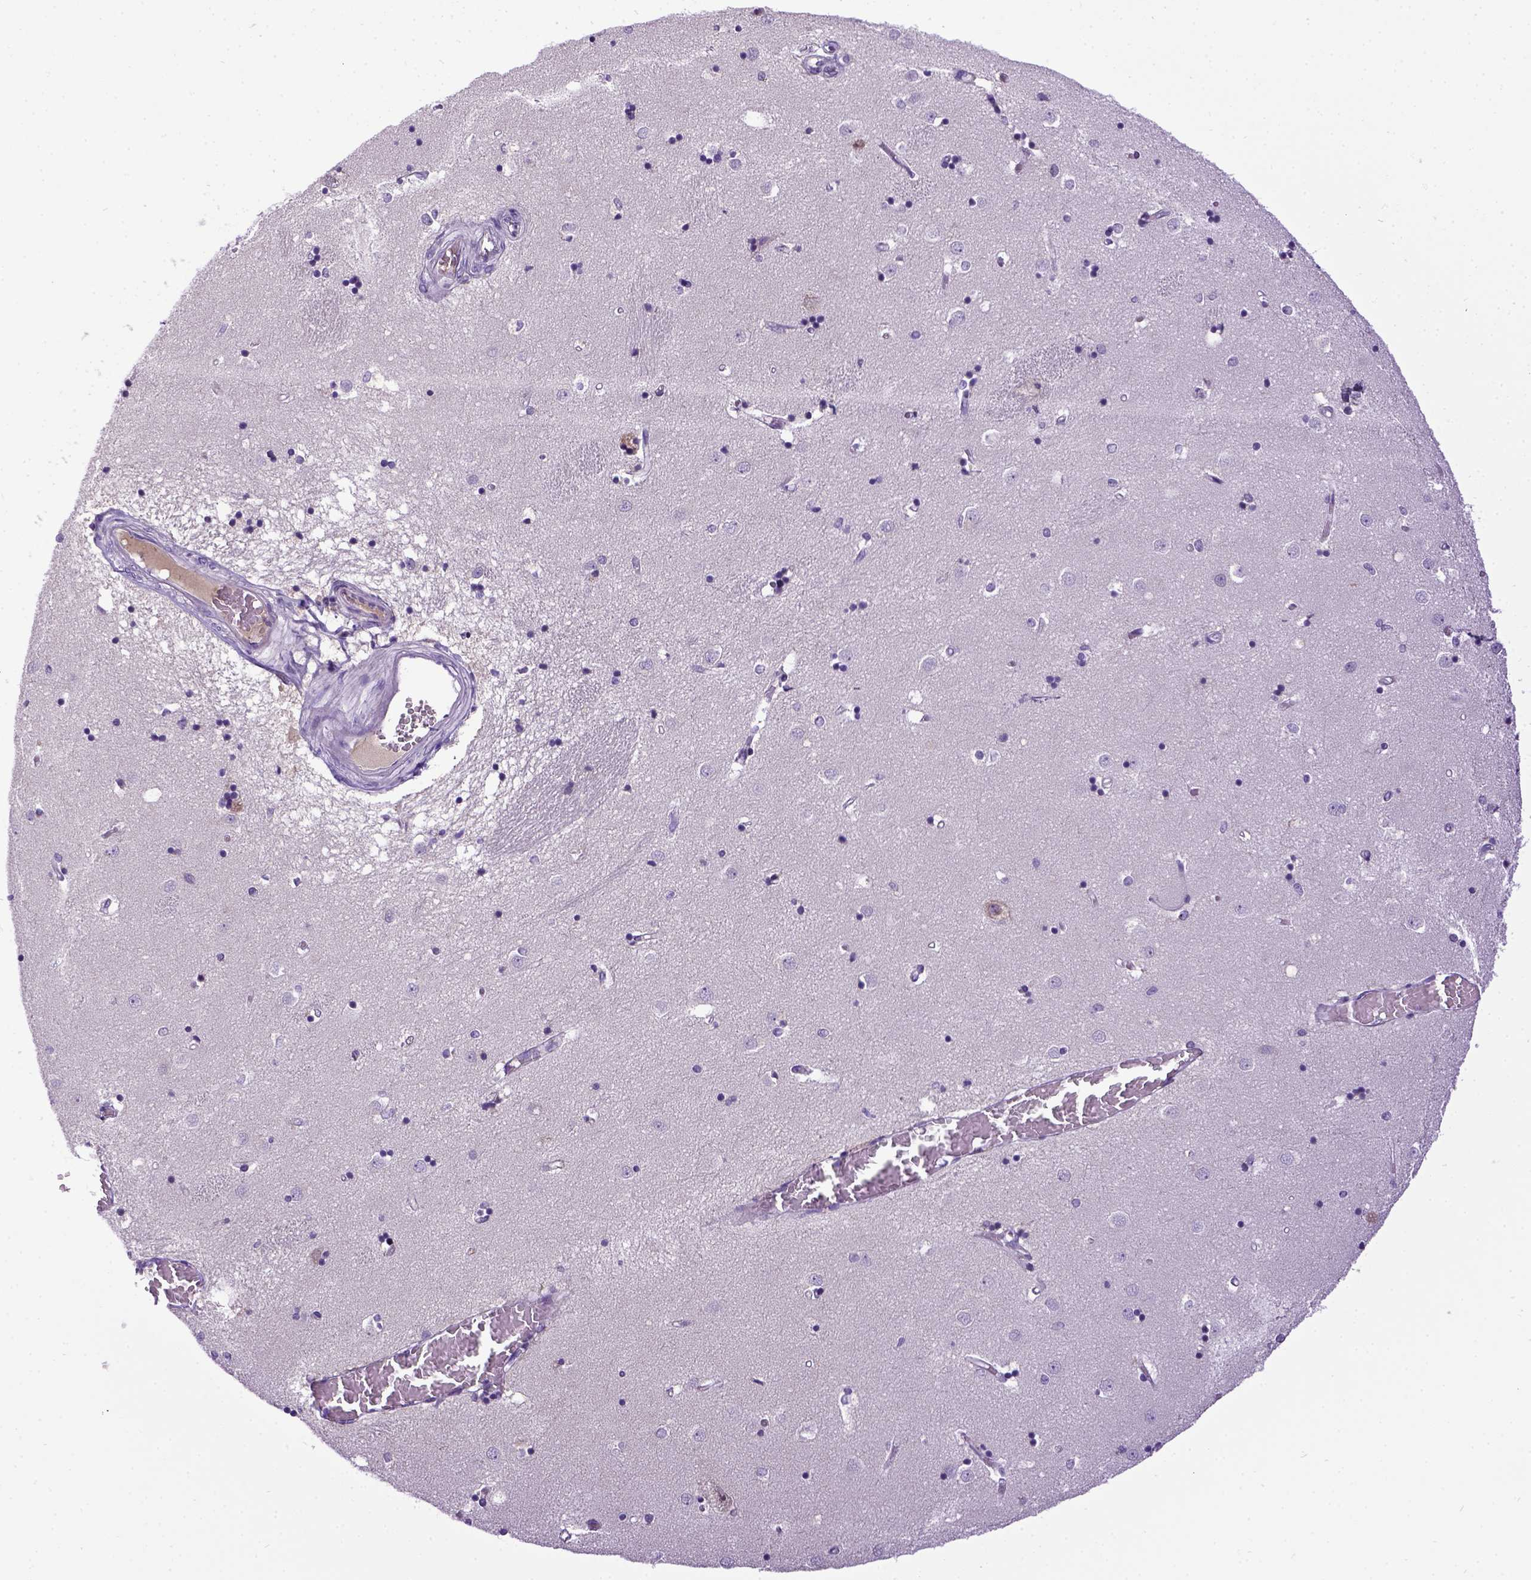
{"staining": {"intensity": "negative", "quantity": "none", "location": "none"}, "tissue": "caudate", "cell_type": "Glial cells", "image_type": "normal", "snomed": [{"axis": "morphology", "description": "Normal tissue, NOS"}, {"axis": "topography", "description": "Lateral ventricle wall"}], "caption": "This histopathology image is of benign caudate stained with IHC to label a protein in brown with the nuclei are counter-stained blue. There is no expression in glial cells.", "gene": "NEK5", "patient": {"sex": "male", "age": 54}}